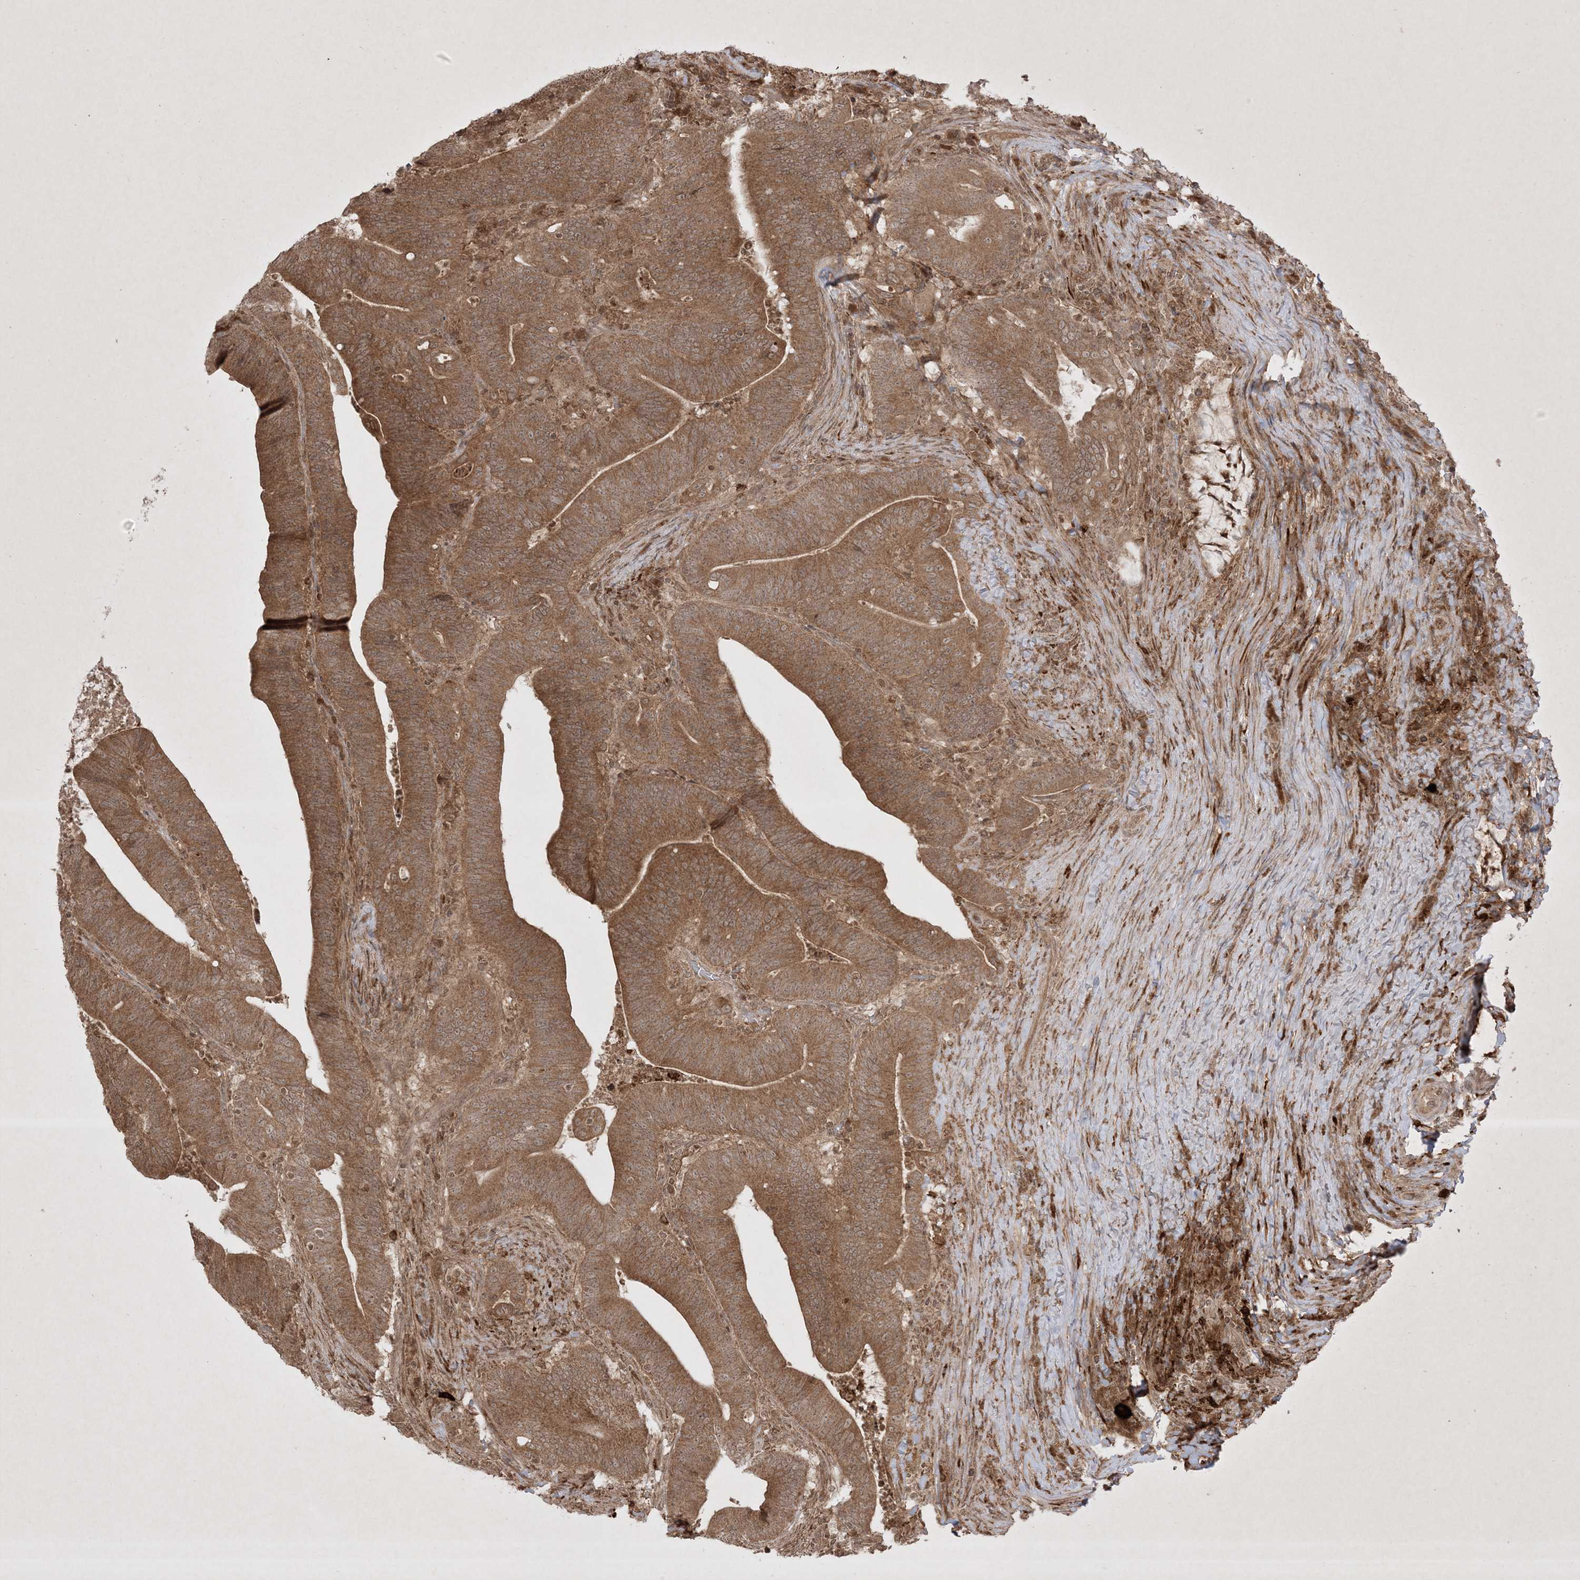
{"staining": {"intensity": "moderate", "quantity": ">75%", "location": "cytoplasmic/membranous"}, "tissue": "colorectal cancer", "cell_type": "Tumor cells", "image_type": "cancer", "snomed": [{"axis": "morphology", "description": "Adenocarcinoma, NOS"}, {"axis": "topography", "description": "Colon"}], "caption": "Immunohistochemical staining of colorectal cancer (adenocarcinoma) displays moderate cytoplasmic/membranous protein positivity in about >75% of tumor cells.", "gene": "PTK6", "patient": {"sex": "female", "age": 66}}